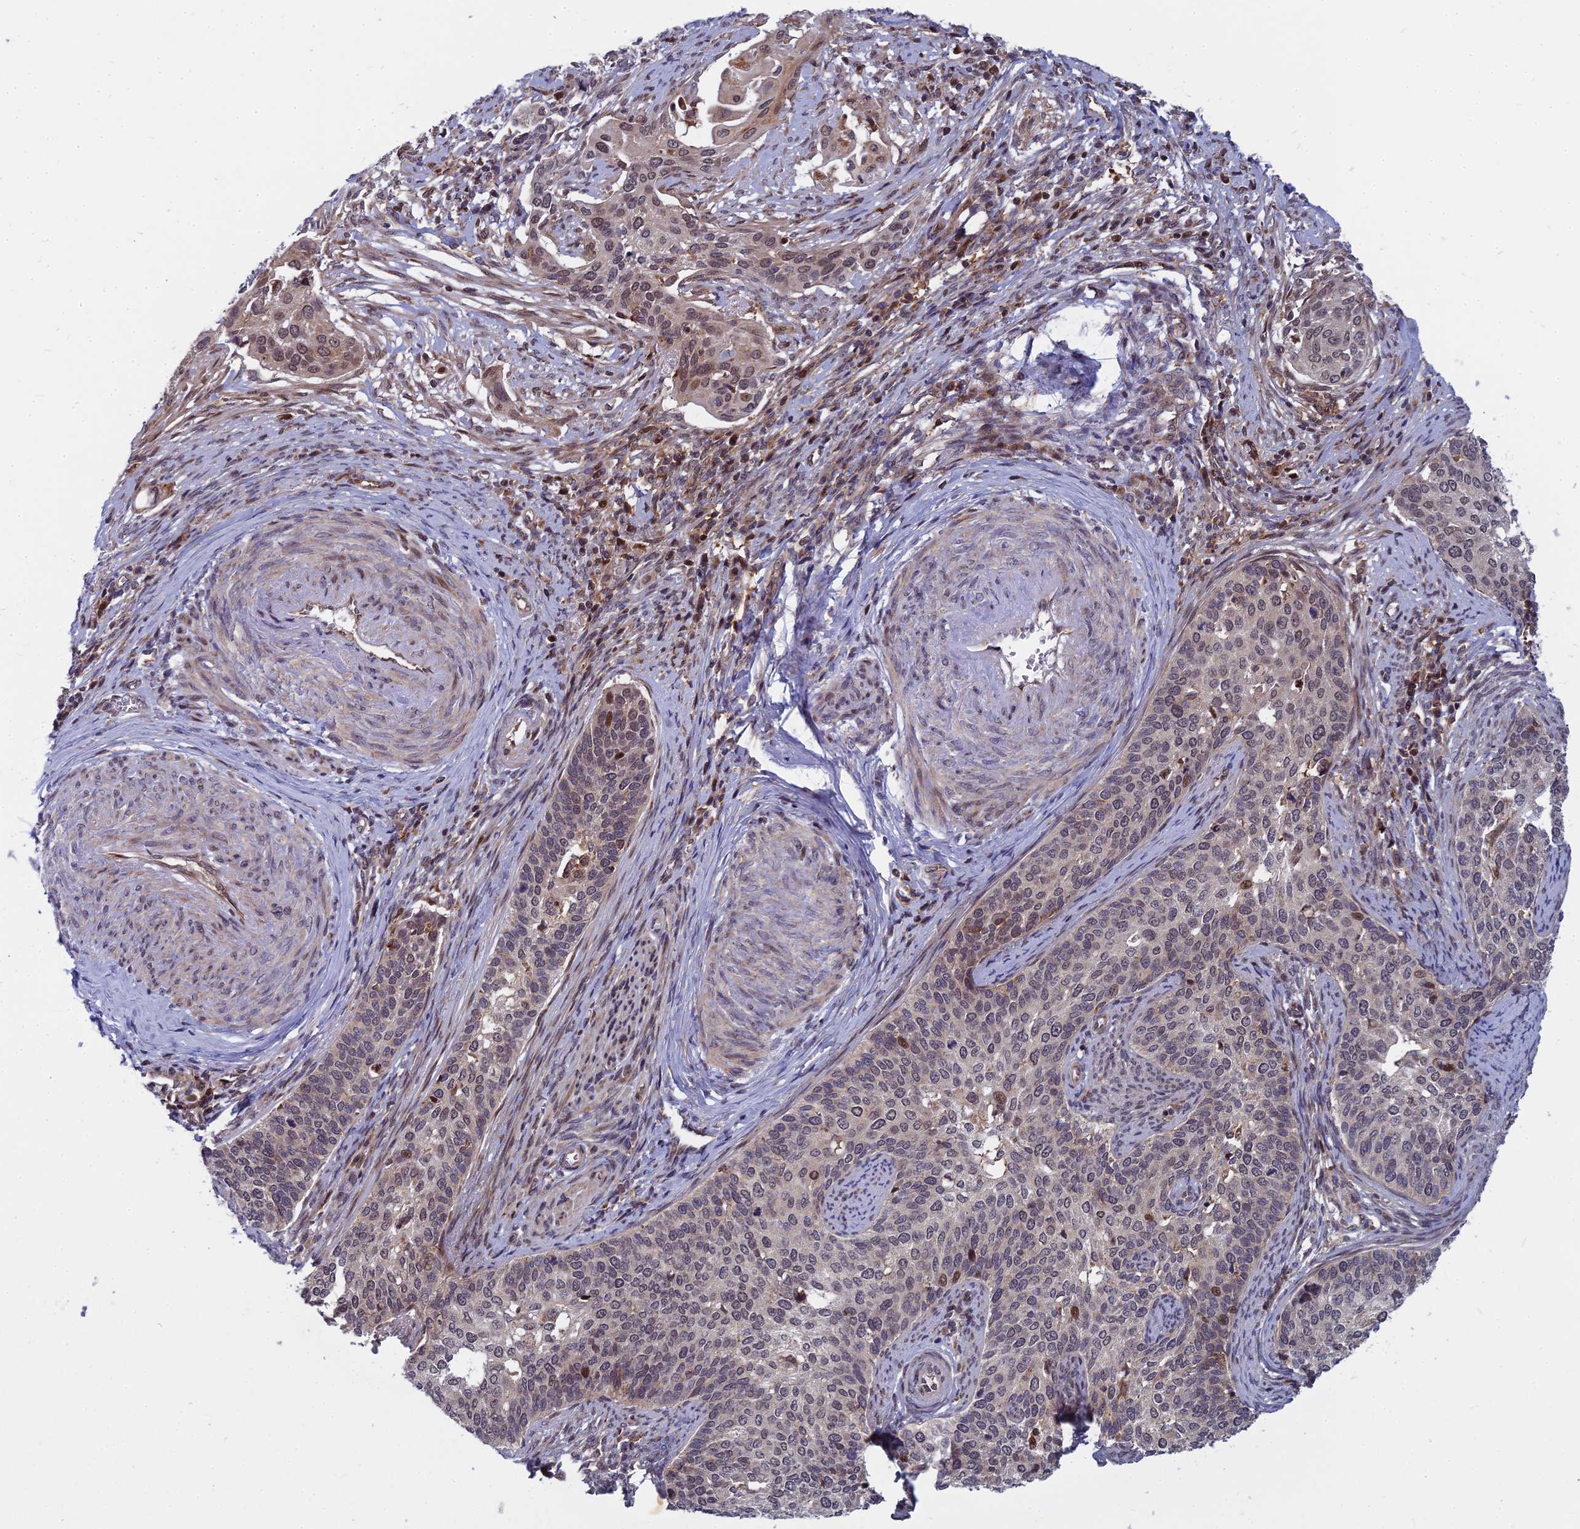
{"staining": {"intensity": "weak", "quantity": "<25%", "location": "nuclear"}, "tissue": "cervical cancer", "cell_type": "Tumor cells", "image_type": "cancer", "snomed": [{"axis": "morphology", "description": "Squamous cell carcinoma, NOS"}, {"axis": "topography", "description": "Cervix"}], "caption": "Immunohistochemistry (IHC) of human cervical cancer (squamous cell carcinoma) reveals no positivity in tumor cells.", "gene": "COMMD2", "patient": {"sex": "female", "age": 44}}